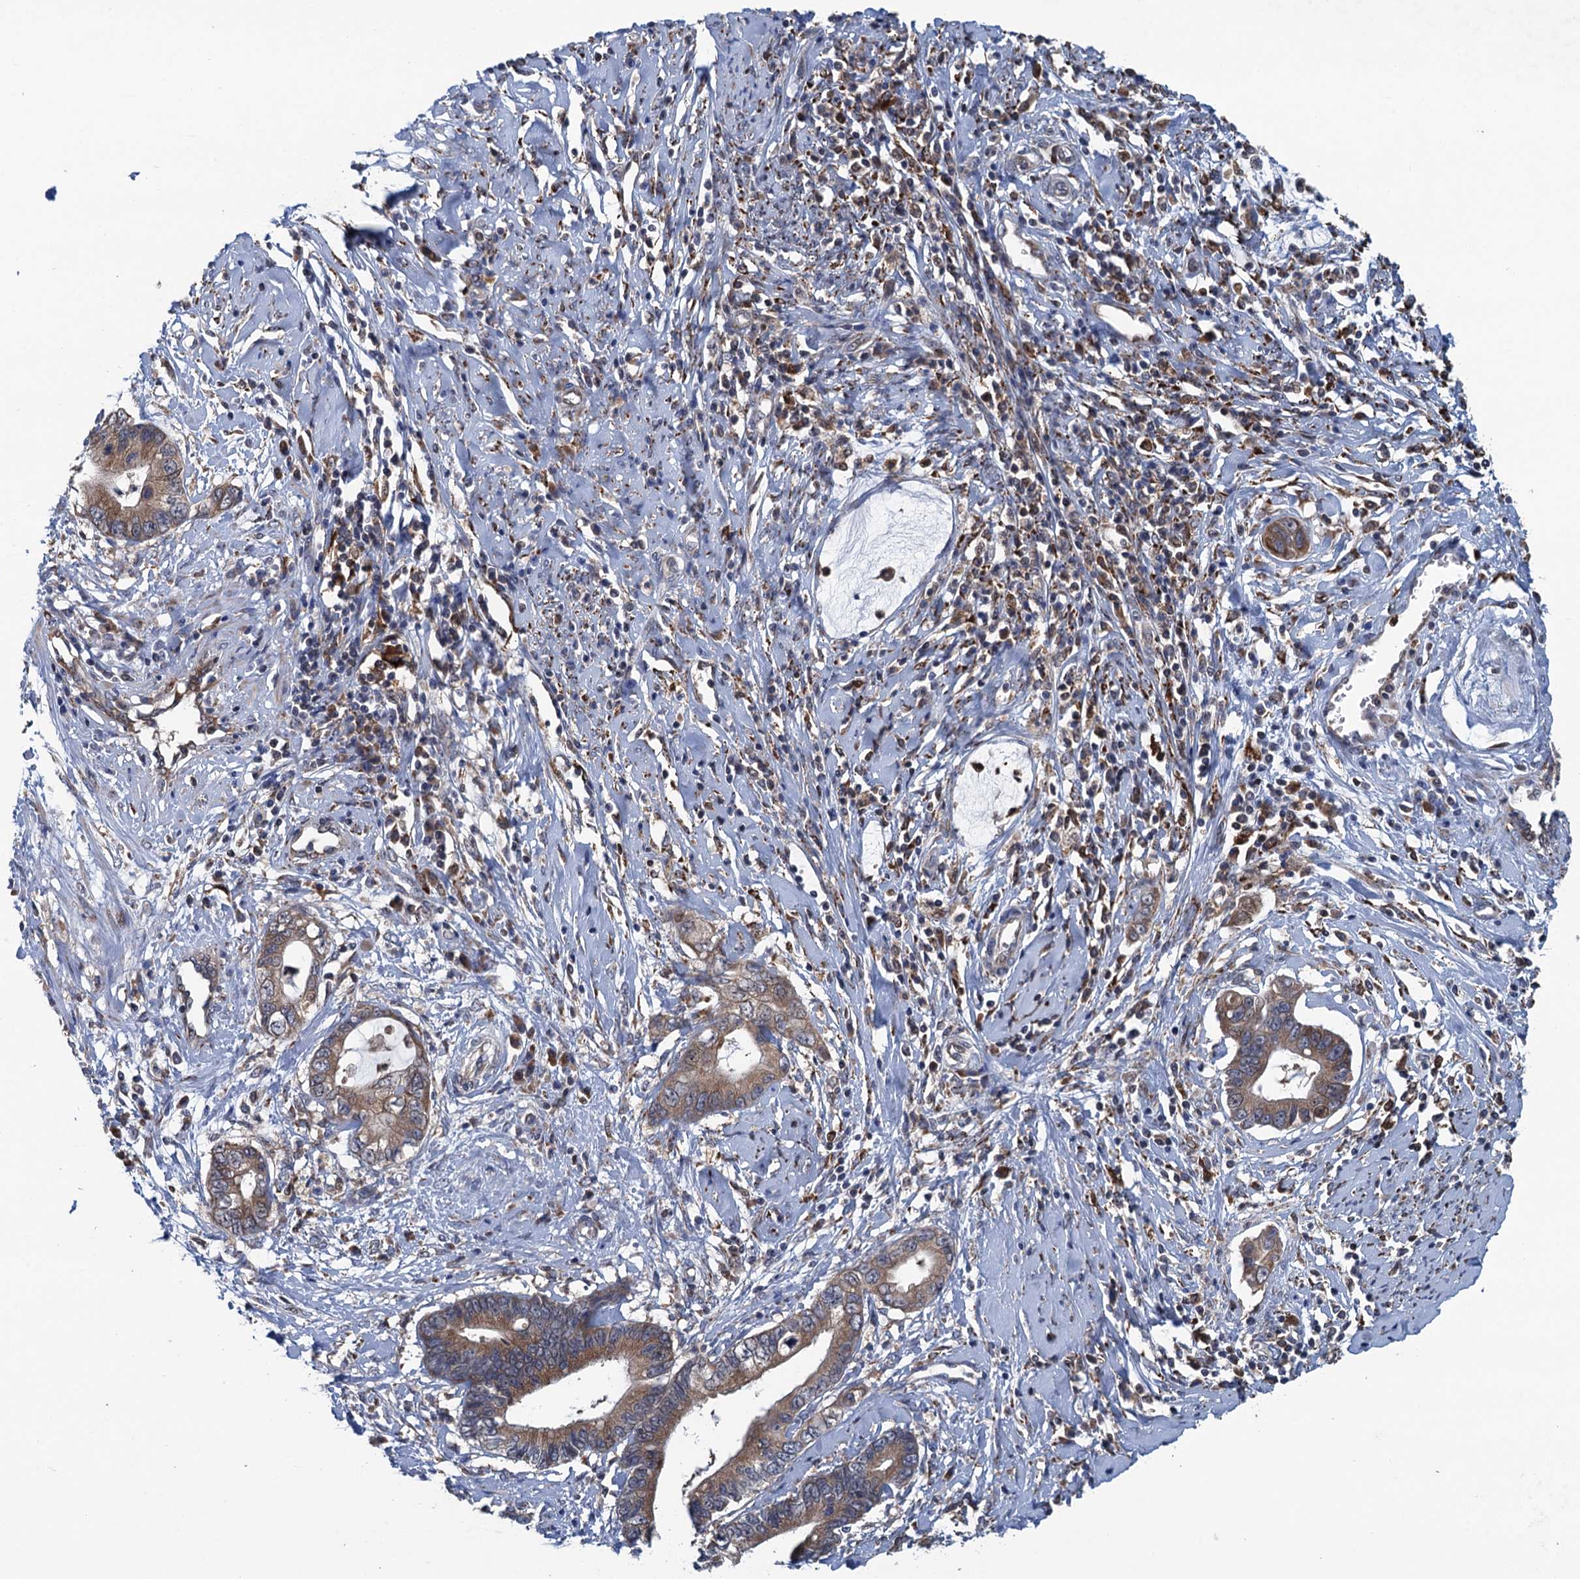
{"staining": {"intensity": "moderate", "quantity": ">75%", "location": "cytoplasmic/membranous"}, "tissue": "cervical cancer", "cell_type": "Tumor cells", "image_type": "cancer", "snomed": [{"axis": "morphology", "description": "Adenocarcinoma, NOS"}, {"axis": "topography", "description": "Cervix"}], "caption": "About >75% of tumor cells in human cervical cancer (adenocarcinoma) reveal moderate cytoplasmic/membranous protein staining as visualized by brown immunohistochemical staining.", "gene": "CNTN5", "patient": {"sex": "female", "age": 44}}